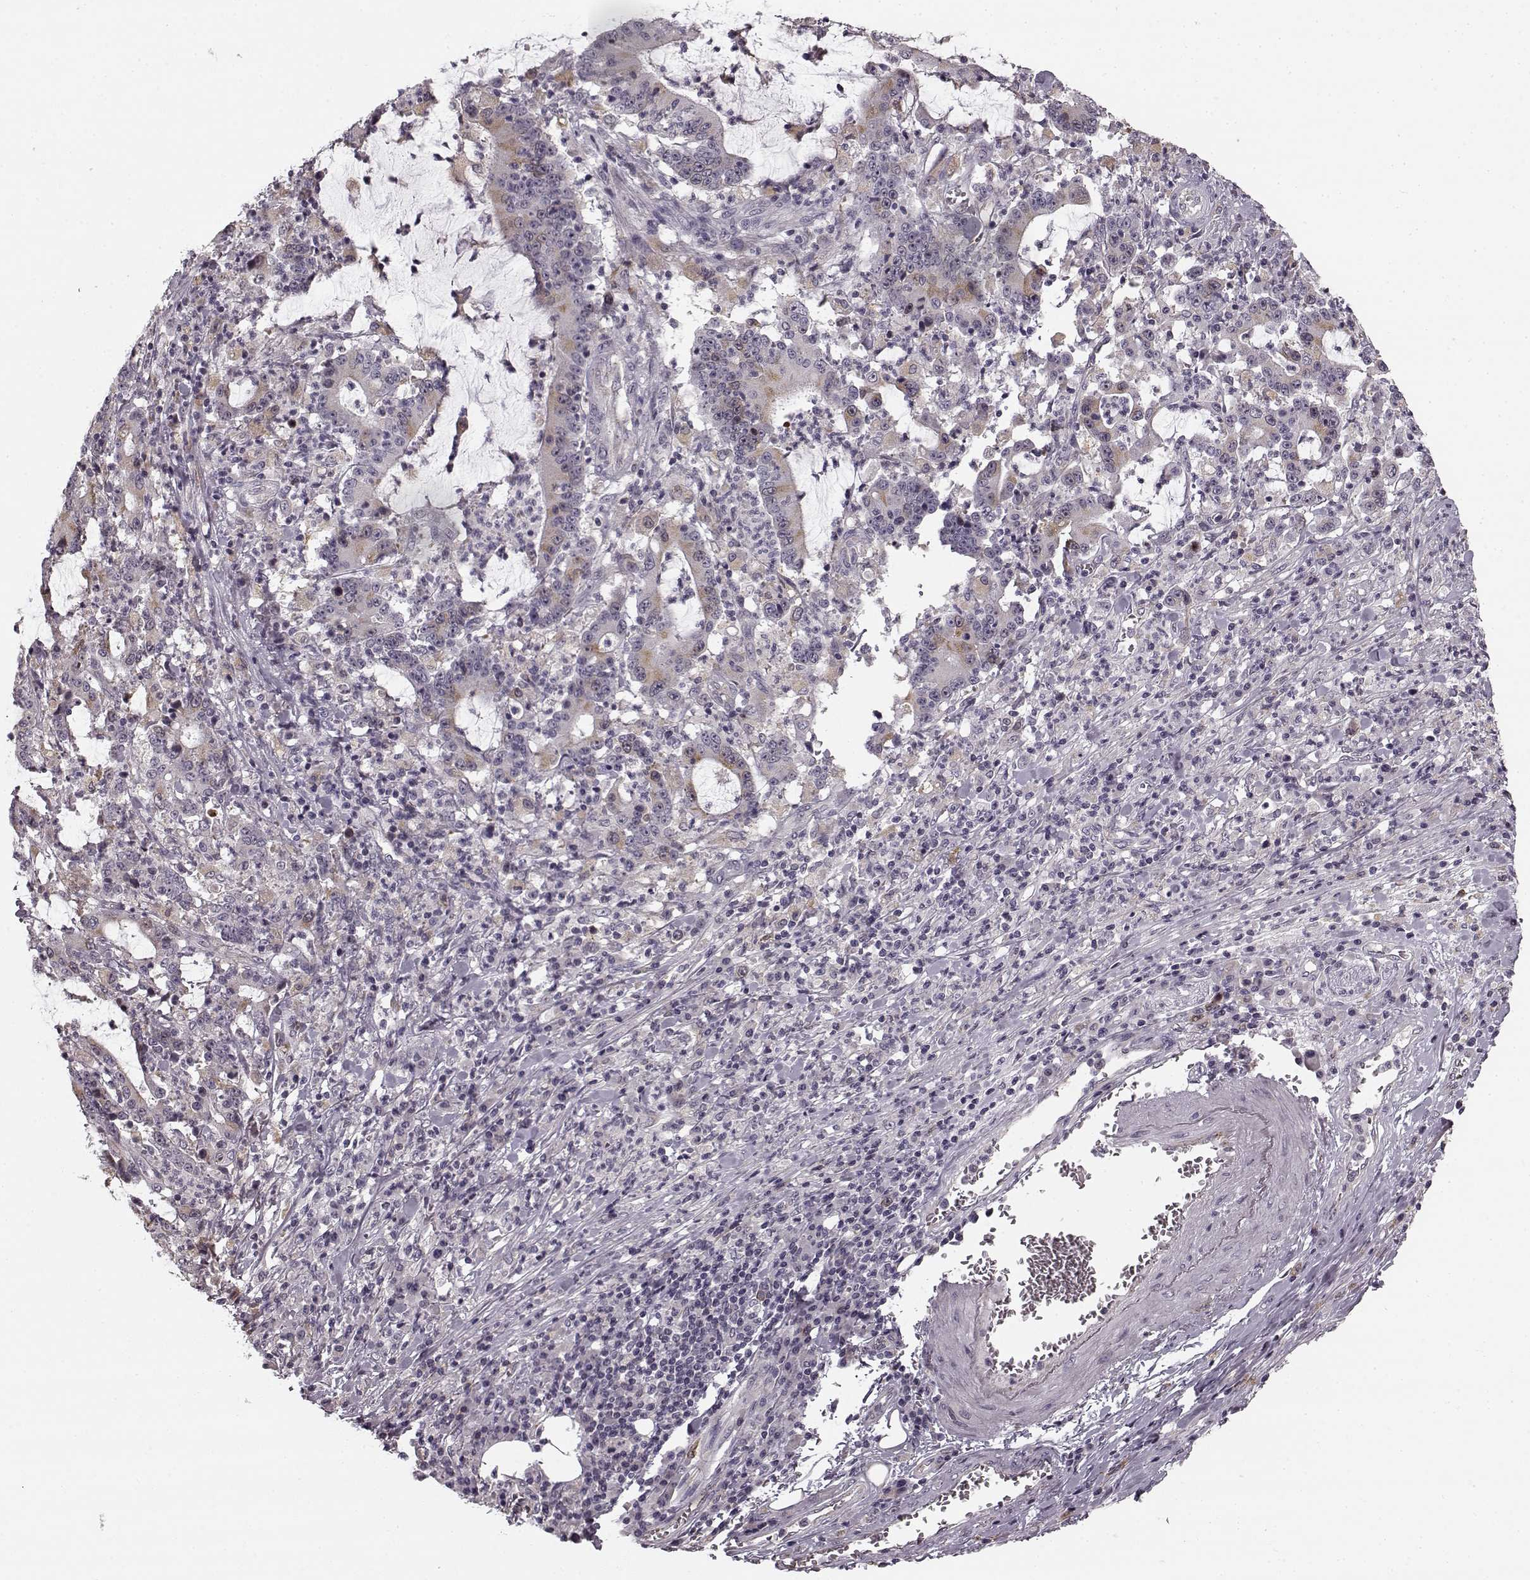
{"staining": {"intensity": "weak", "quantity": "25%-75%", "location": "cytoplasmic/membranous"}, "tissue": "stomach cancer", "cell_type": "Tumor cells", "image_type": "cancer", "snomed": [{"axis": "morphology", "description": "Adenocarcinoma, NOS"}, {"axis": "topography", "description": "Stomach, upper"}], "caption": "Protein analysis of stomach adenocarcinoma tissue demonstrates weak cytoplasmic/membranous positivity in approximately 25%-75% of tumor cells. The protein is shown in brown color, while the nuclei are stained blue.", "gene": "HMMR", "patient": {"sex": "male", "age": 68}}